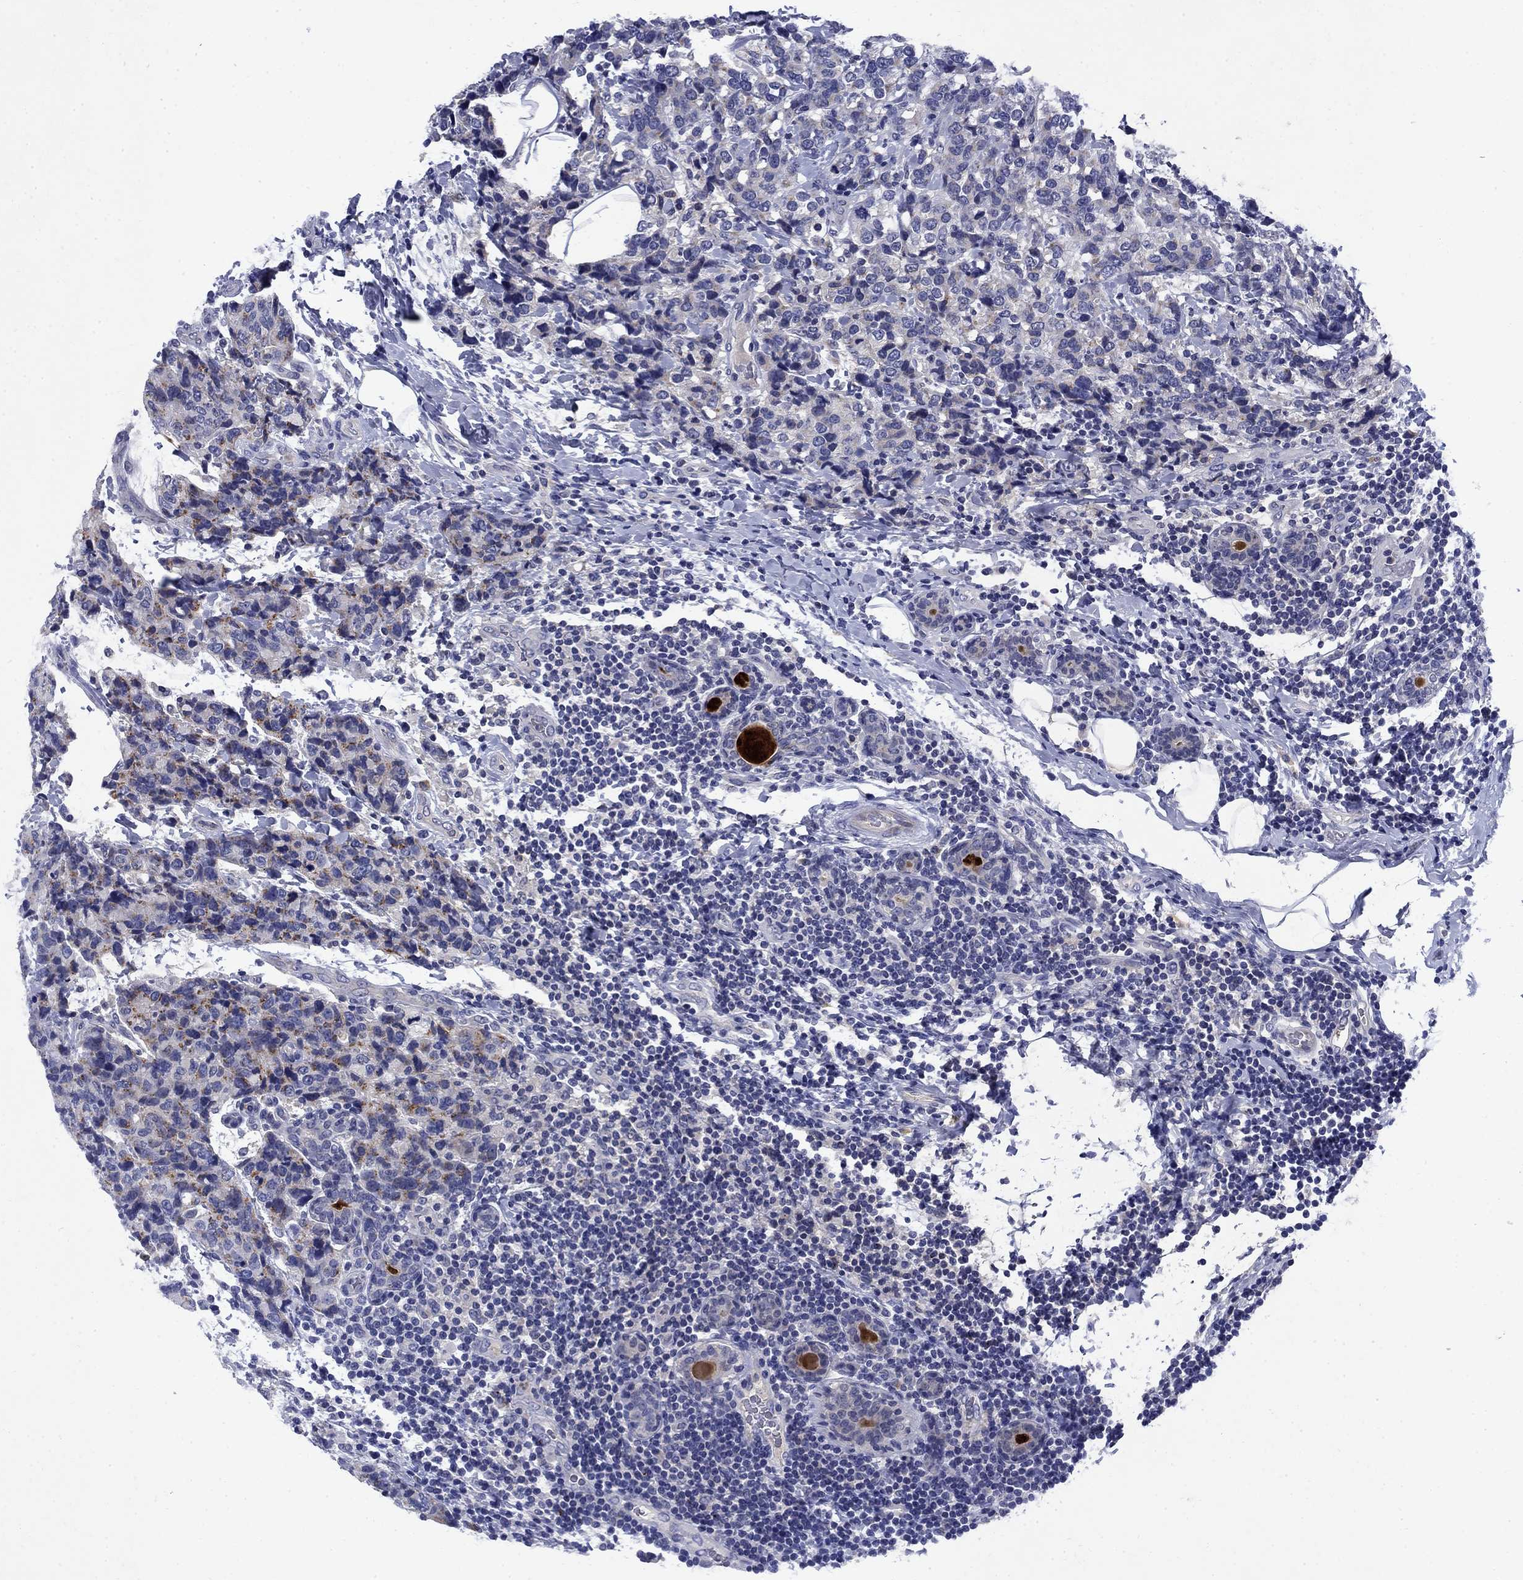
{"staining": {"intensity": "negative", "quantity": "none", "location": "none"}, "tissue": "breast cancer", "cell_type": "Tumor cells", "image_type": "cancer", "snomed": [{"axis": "morphology", "description": "Lobular carcinoma"}, {"axis": "topography", "description": "Breast"}], "caption": "IHC of human breast cancer (lobular carcinoma) shows no positivity in tumor cells.", "gene": "STAB2", "patient": {"sex": "female", "age": 59}}